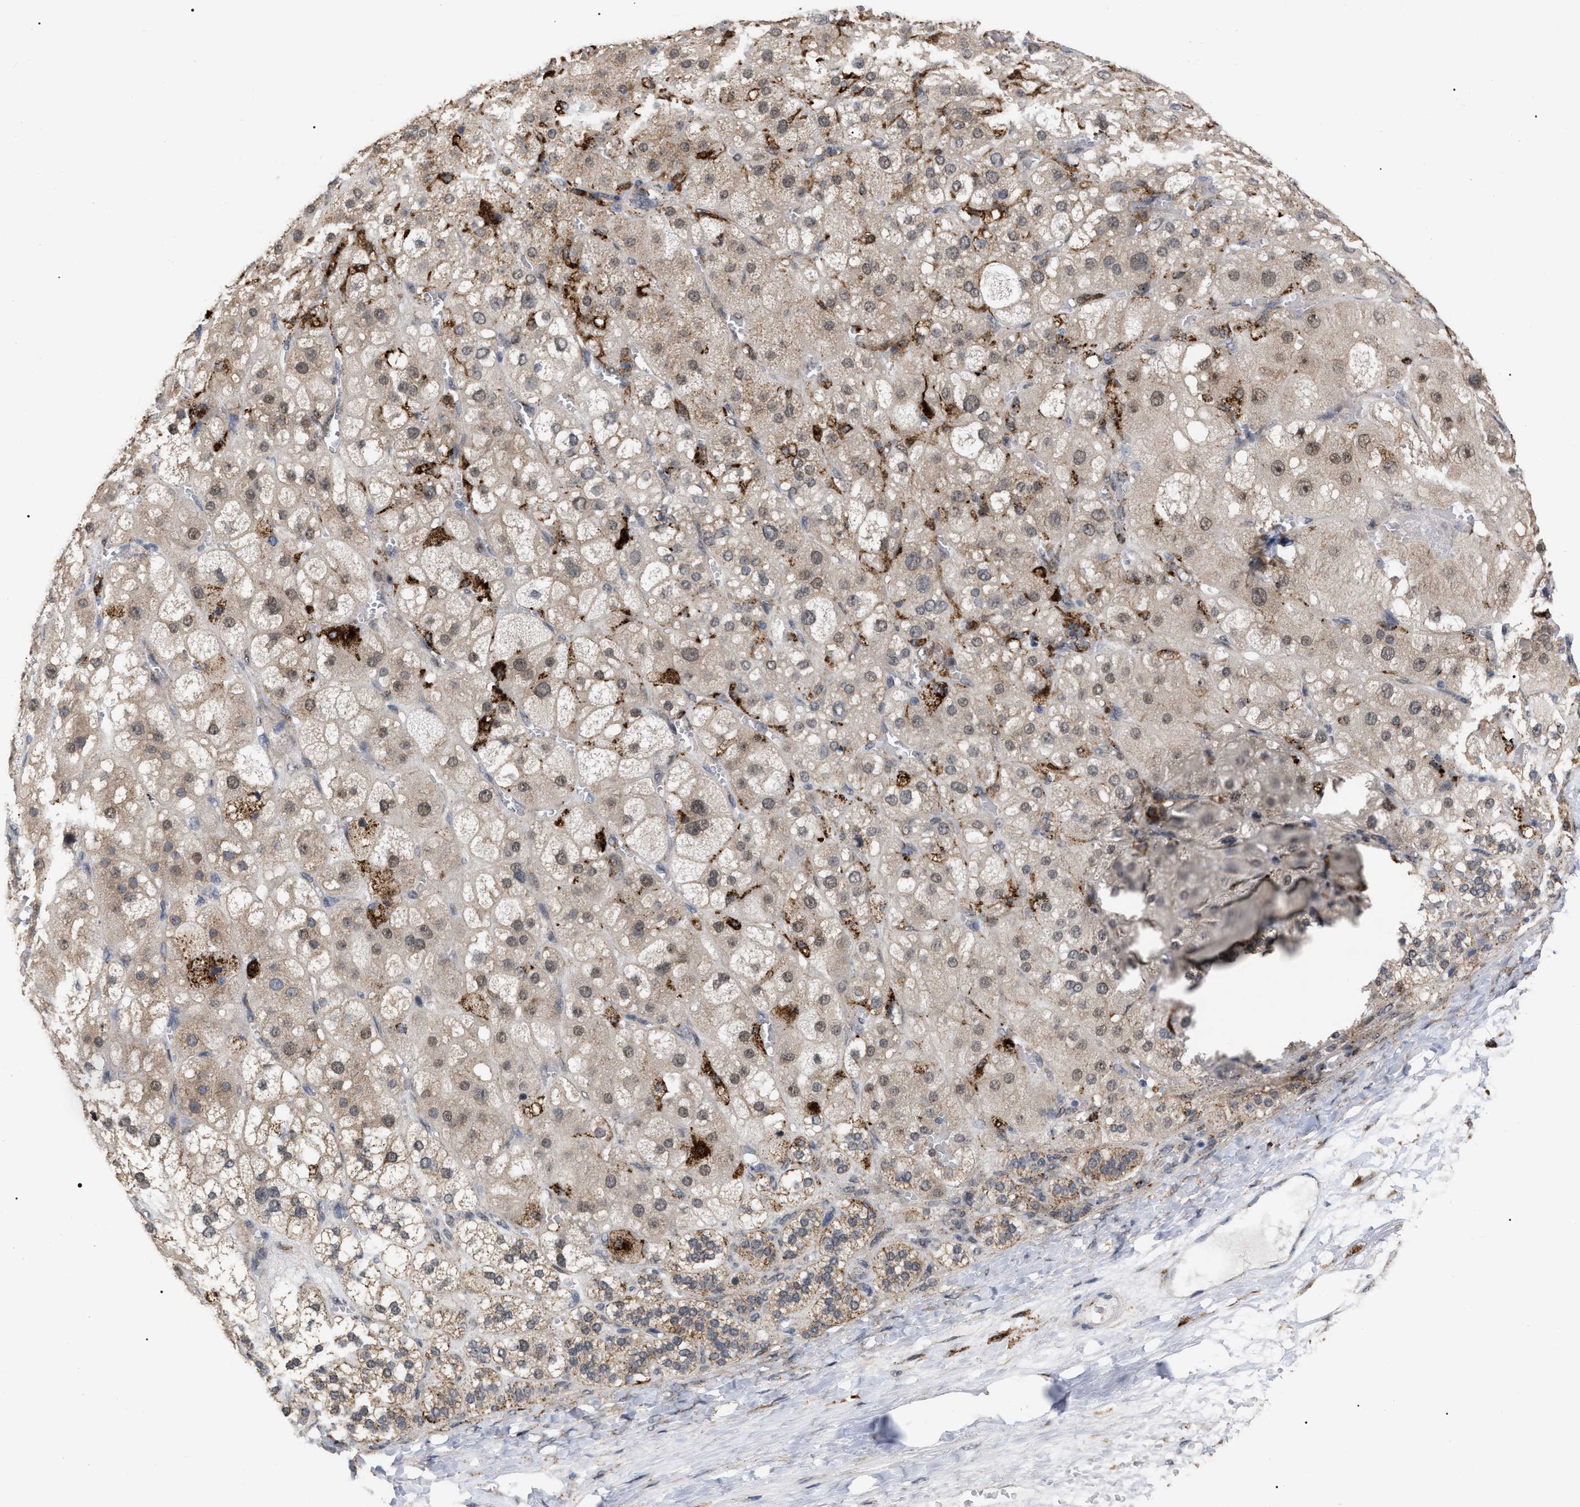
{"staining": {"intensity": "moderate", "quantity": "25%-75%", "location": "cytoplasmic/membranous,nuclear"}, "tissue": "adrenal gland", "cell_type": "Glandular cells", "image_type": "normal", "snomed": [{"axis": "morphology", "description": "Normal tissue, NOS"}, {"axis": "topography", "description": "Adrenal gland"}], "caption": "High-power microscopy captured an immunohistochemistry (IHC) image of unremarkable adrenal gland, revealing moderate cytoplasmic/membranous,nuclear expression in approximately 25%-75% of glandular cells.", "gene": "UPF1", "patient": {"sex": "female", "age": 47}}